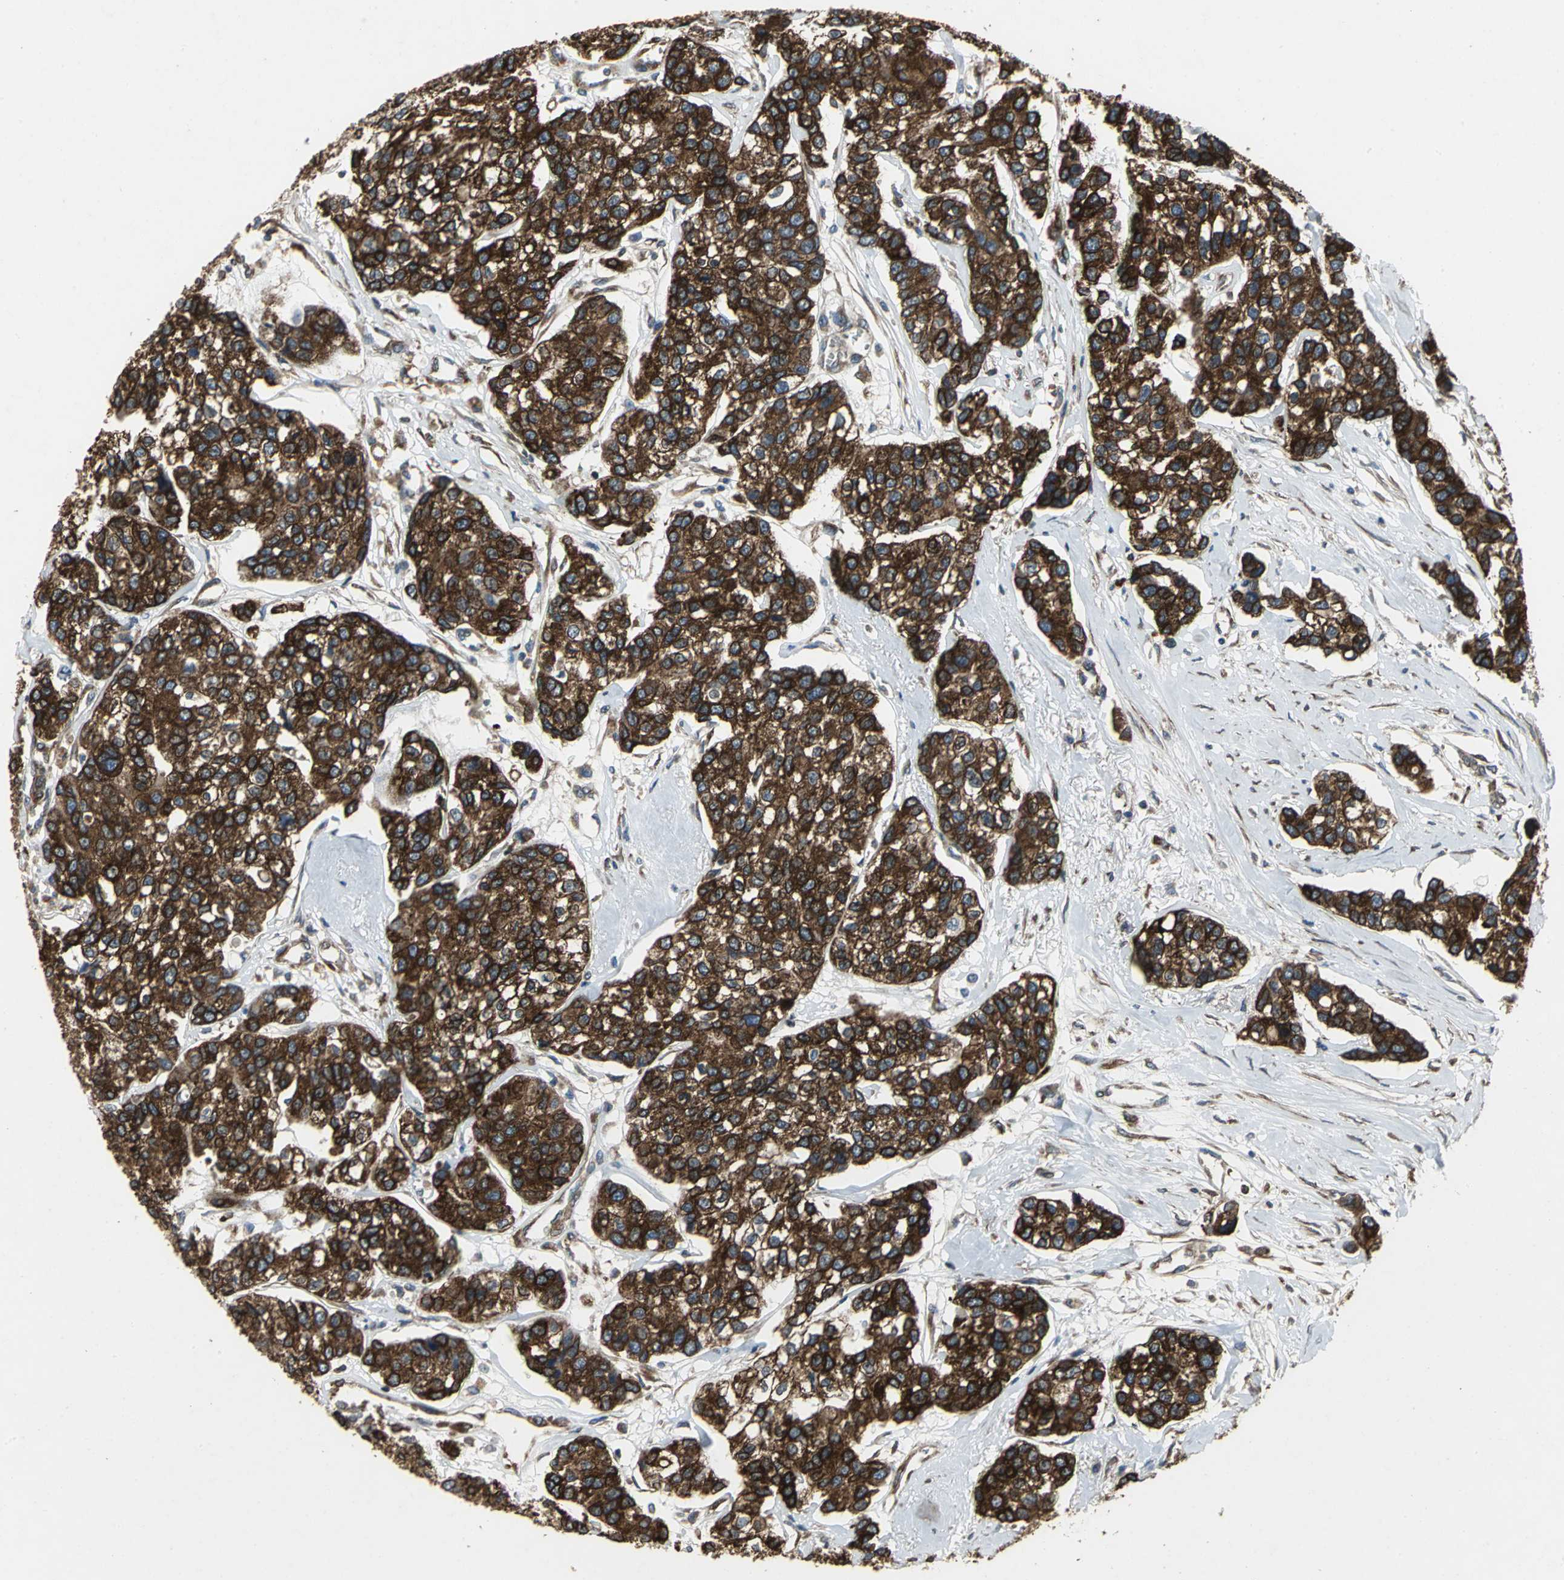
{"staining": {"intensity": "strong", "quantity": ">75%", "location": "cytoplasmic/membranous"}, "tissue": "breast cancer", "cell_type": "Tumor cells", "image_type": "cancer", "snomed": [{"axis": "morphology", "description": "Duct carcinoma"}, {"axis": "topography", "description": "Breast"}], "caption": "A high amount of strong cytoplasmic/membranous expression is appreciated in approximately >75% of tumor cells in breast cancer tissue.", "gene": "SYVN1", "patient": {"sex": "female", "age": 51}}